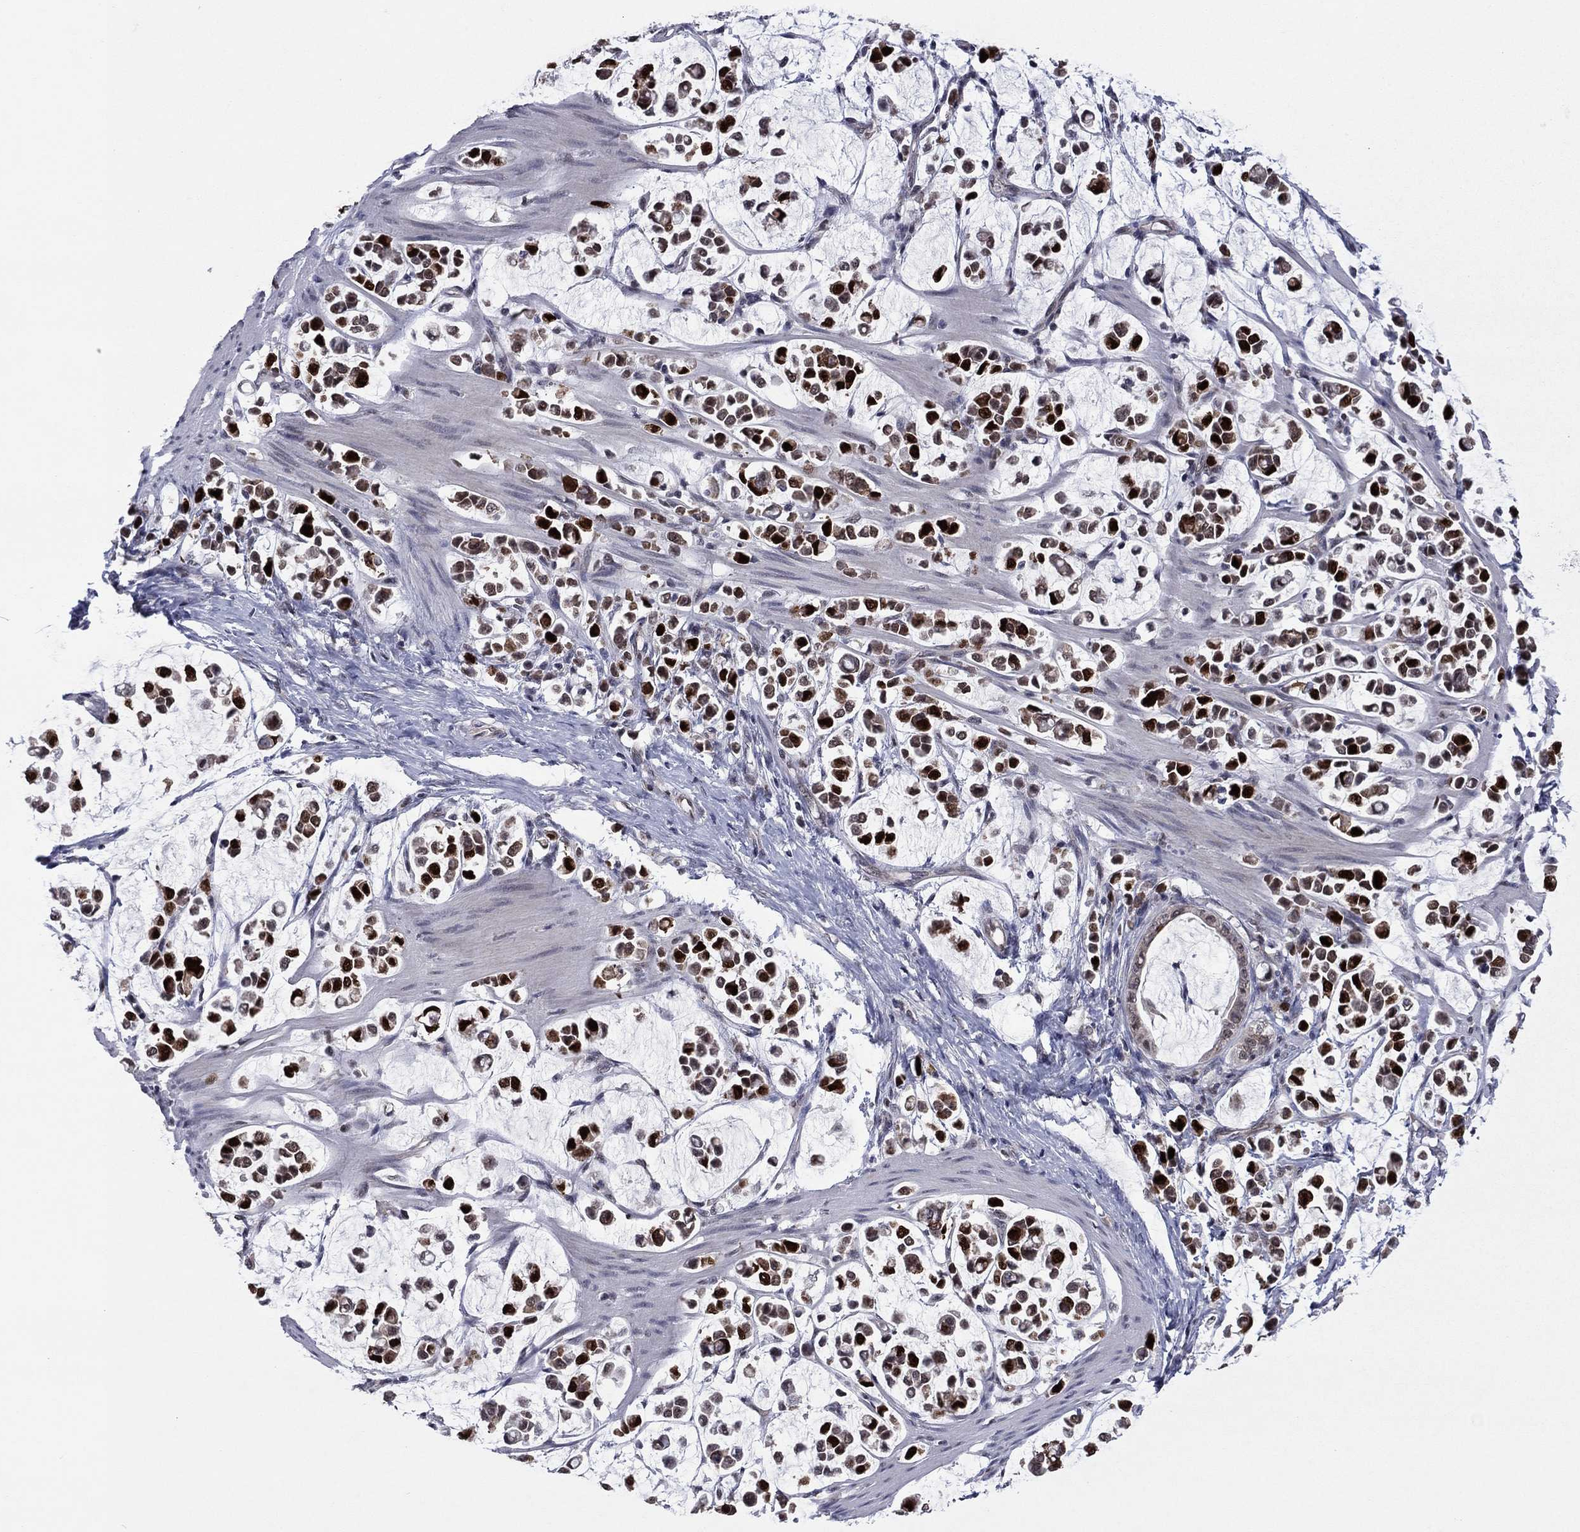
{"staining": {"intensity": "strong", "quantity": ">75%", "location": "nuclear"}, "tissue": "stomach cancer", "cell_type": "Tumor cells", "image_type": "cancer", "snomed": [{"axis": "morphology", "description": "Adenocarcinoma, NOS"}, {"axis": "topography", "description": "Stomach"}], "caption": "Brown immunohistochemical staining in stomach cancer displays strong nuclear positivity in approximately >75% of tumor cells.", "gene": "CDCA5", "patient": {"sex": "male", "age": 82}}